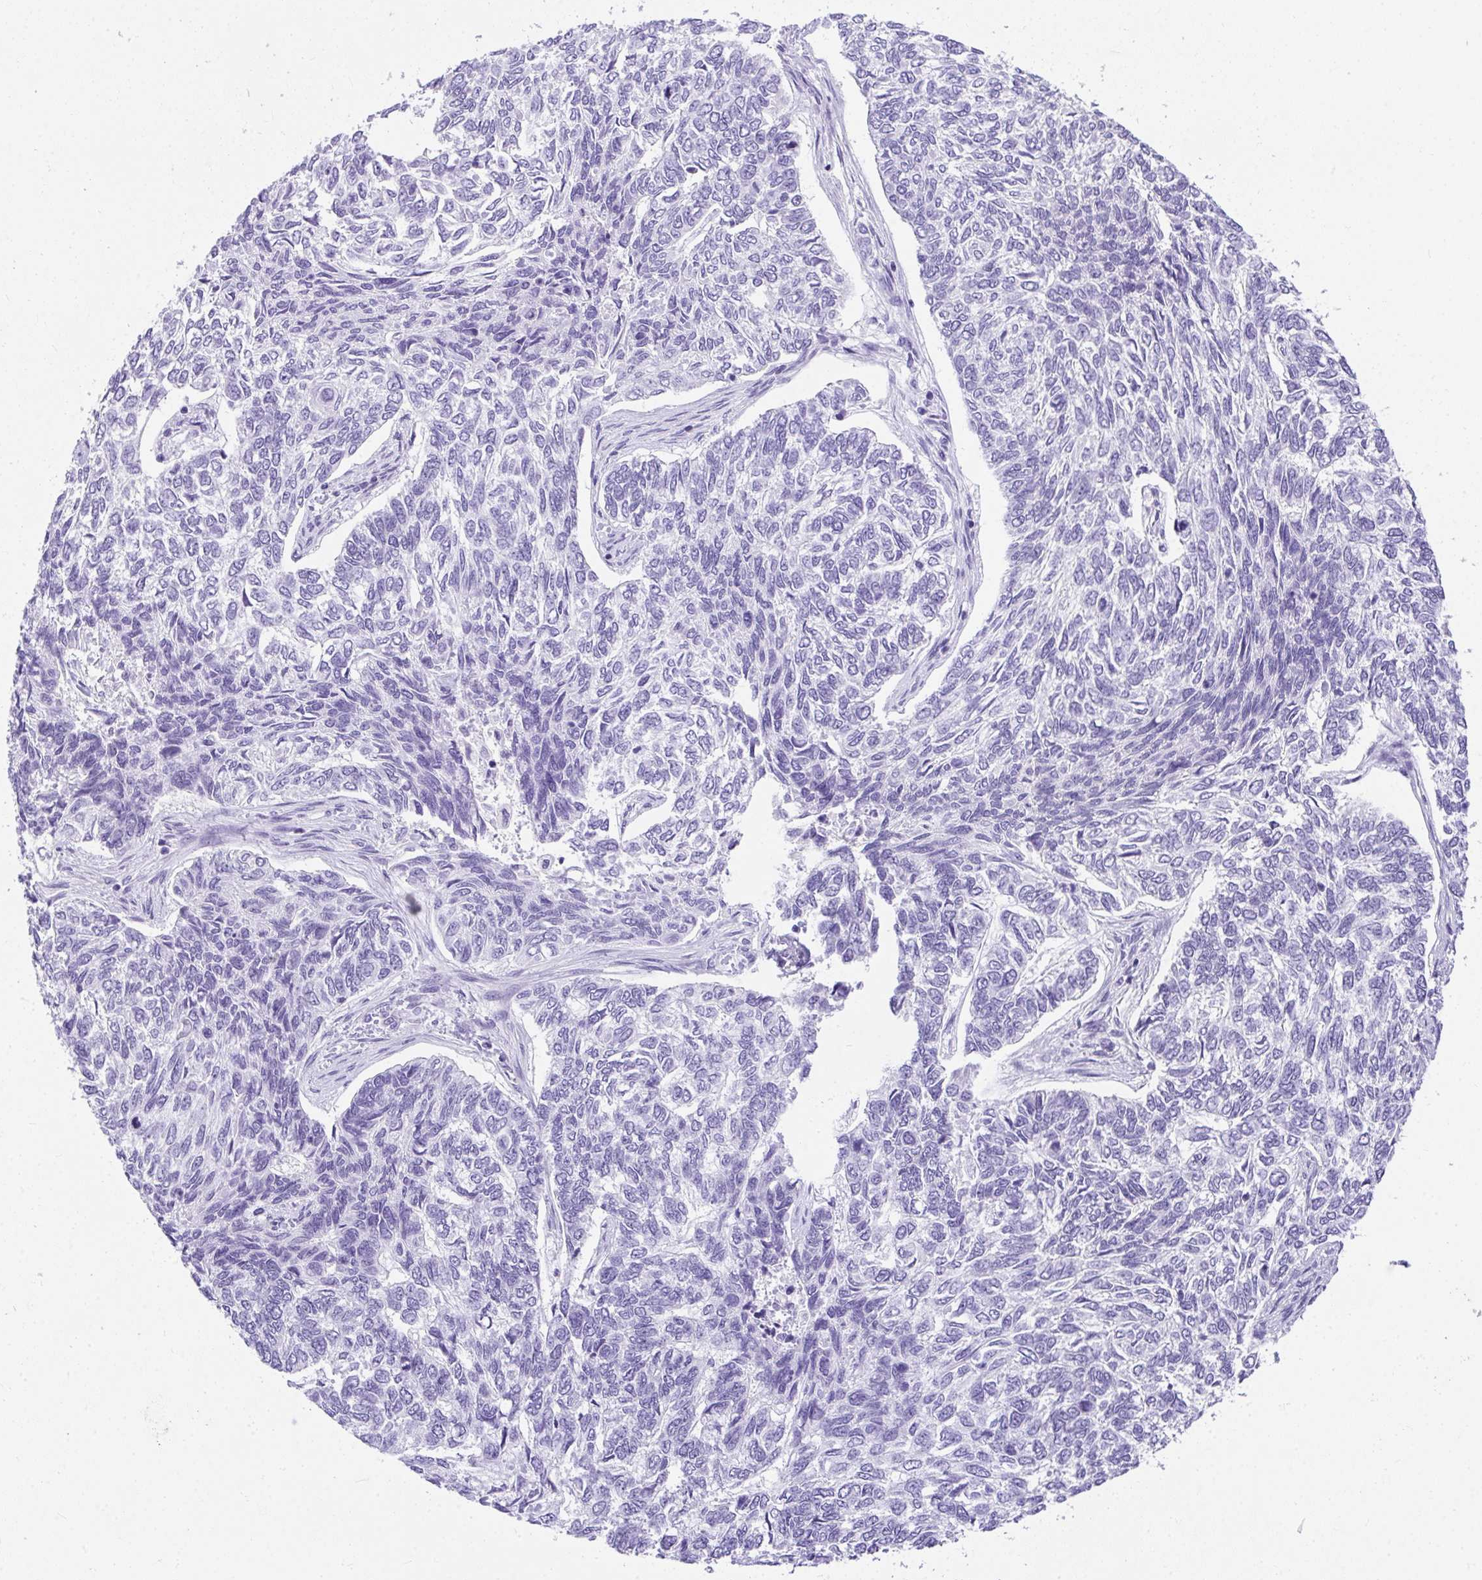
{"staining": {"intensity": "negative", "quantity": "none", "location": "none"}, "tissue": "skin cancer", "cell_type": "Tumor cells", "image_type": "cancer", "snomed": [{"axis": "morphology", "description": "Basal cell carcinoma"}, {"axis": "topography", "description": "Skin"}], "caption": "DAB (3,3'-diaminobenzidine) immunohistochemical staining of human skin cancer (basal cell carcinoma) exhibits no significant expression in tumor cells. (Stains: DAB IHC with hematoxylin counter stain, Microscopy: brightfield microscopy at high magnification).", "gene": "AVIL", "patient": {"sex": "female", "age": 65}}